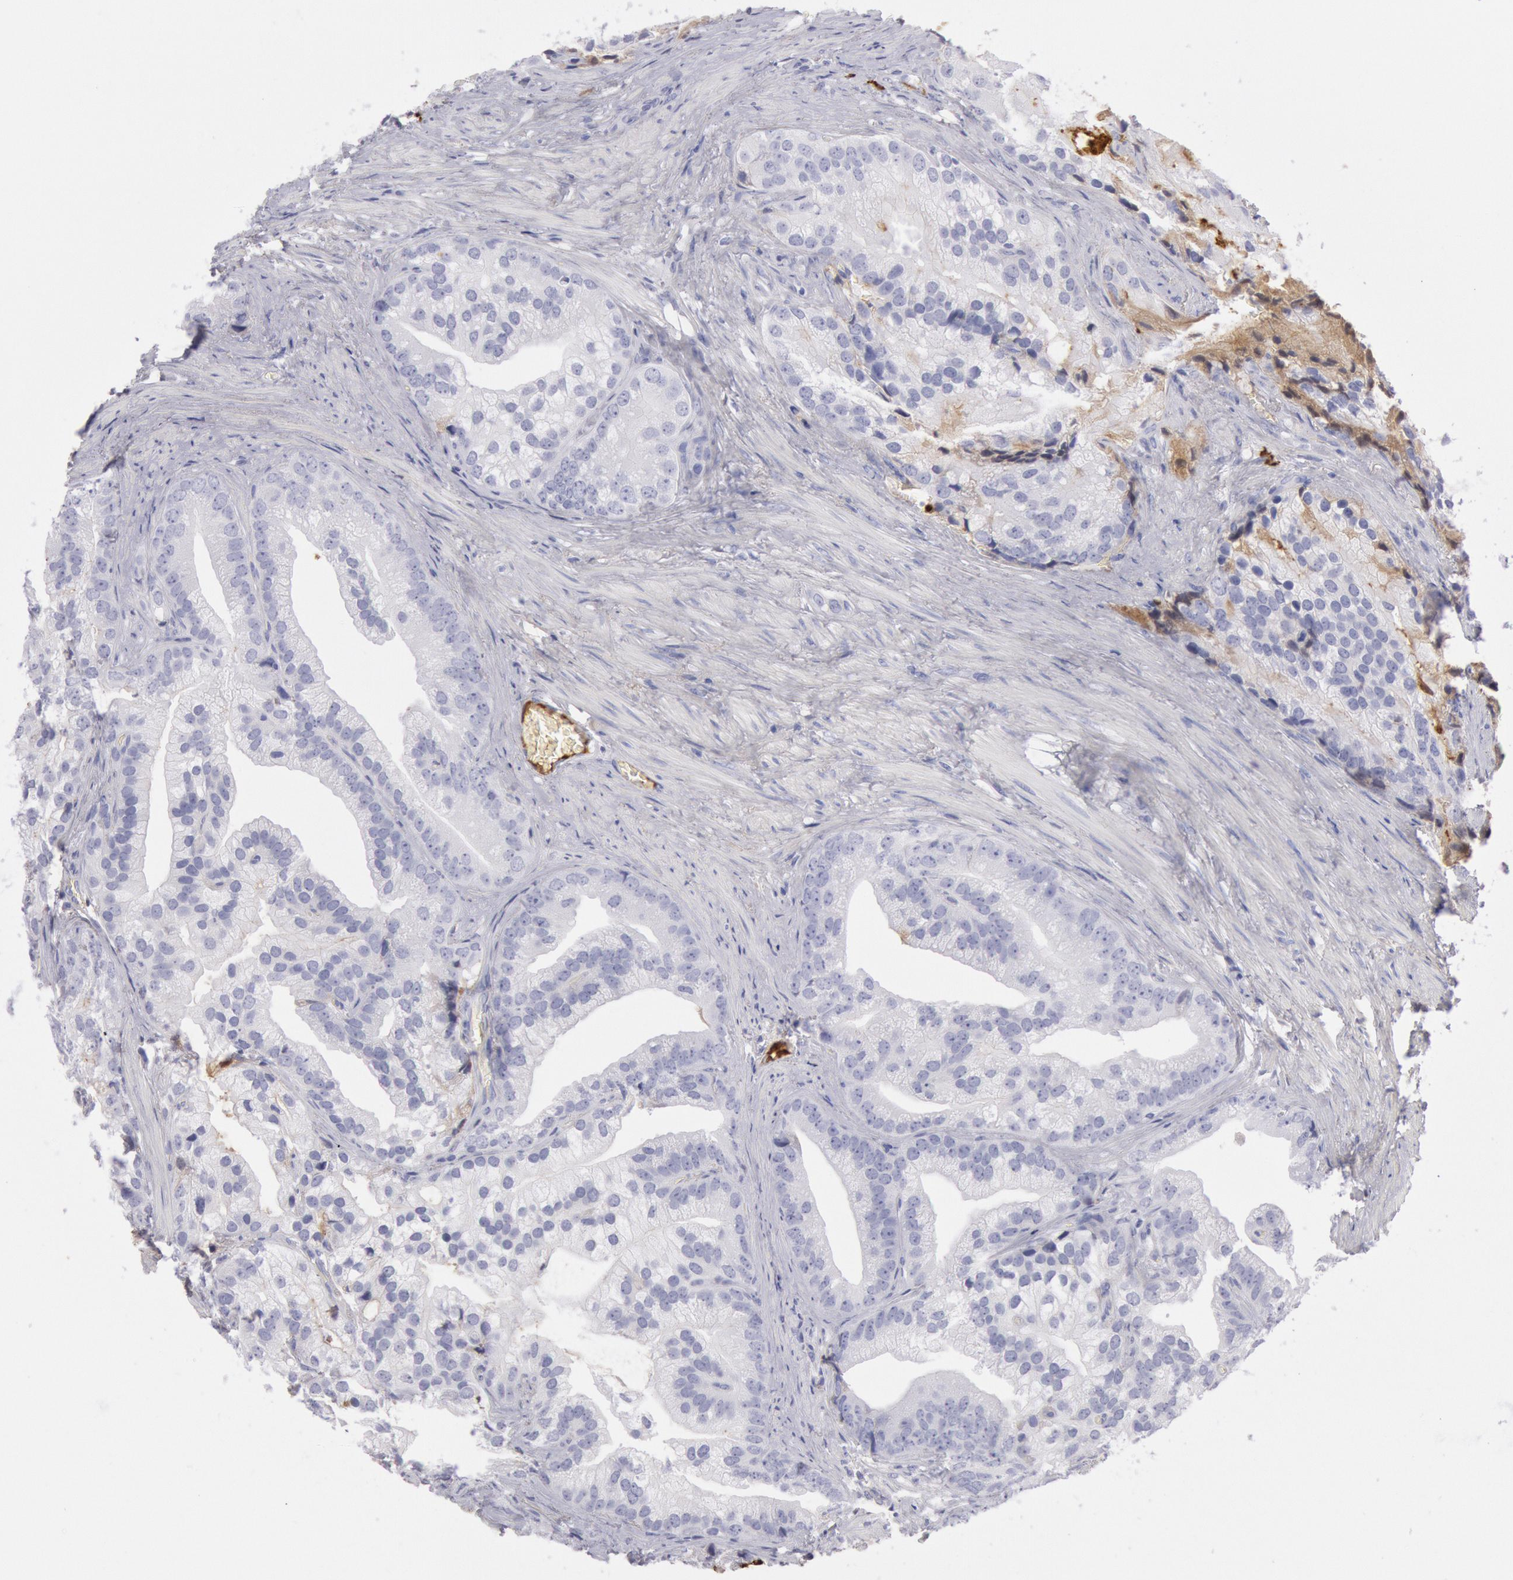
{"staining": {"intensity": "negative", "quantity": "none", "location": "none"}, "tissue": "prostate cancer", "cell_type": "Tumor cells", "image_type": "cancer", "snomed": [{"axis": "morphology", "description": "Adenocarcinoma, Low grade"}, {"axis": "topography", "description": "Prostate"}], "caption": "A micrograph of human prostate cancer (adenocarcinoma (low-grade)) is negative for staining in tumor cells.", "gene": "IGHA1", "patient": {"sex": "male", "age": 71}}